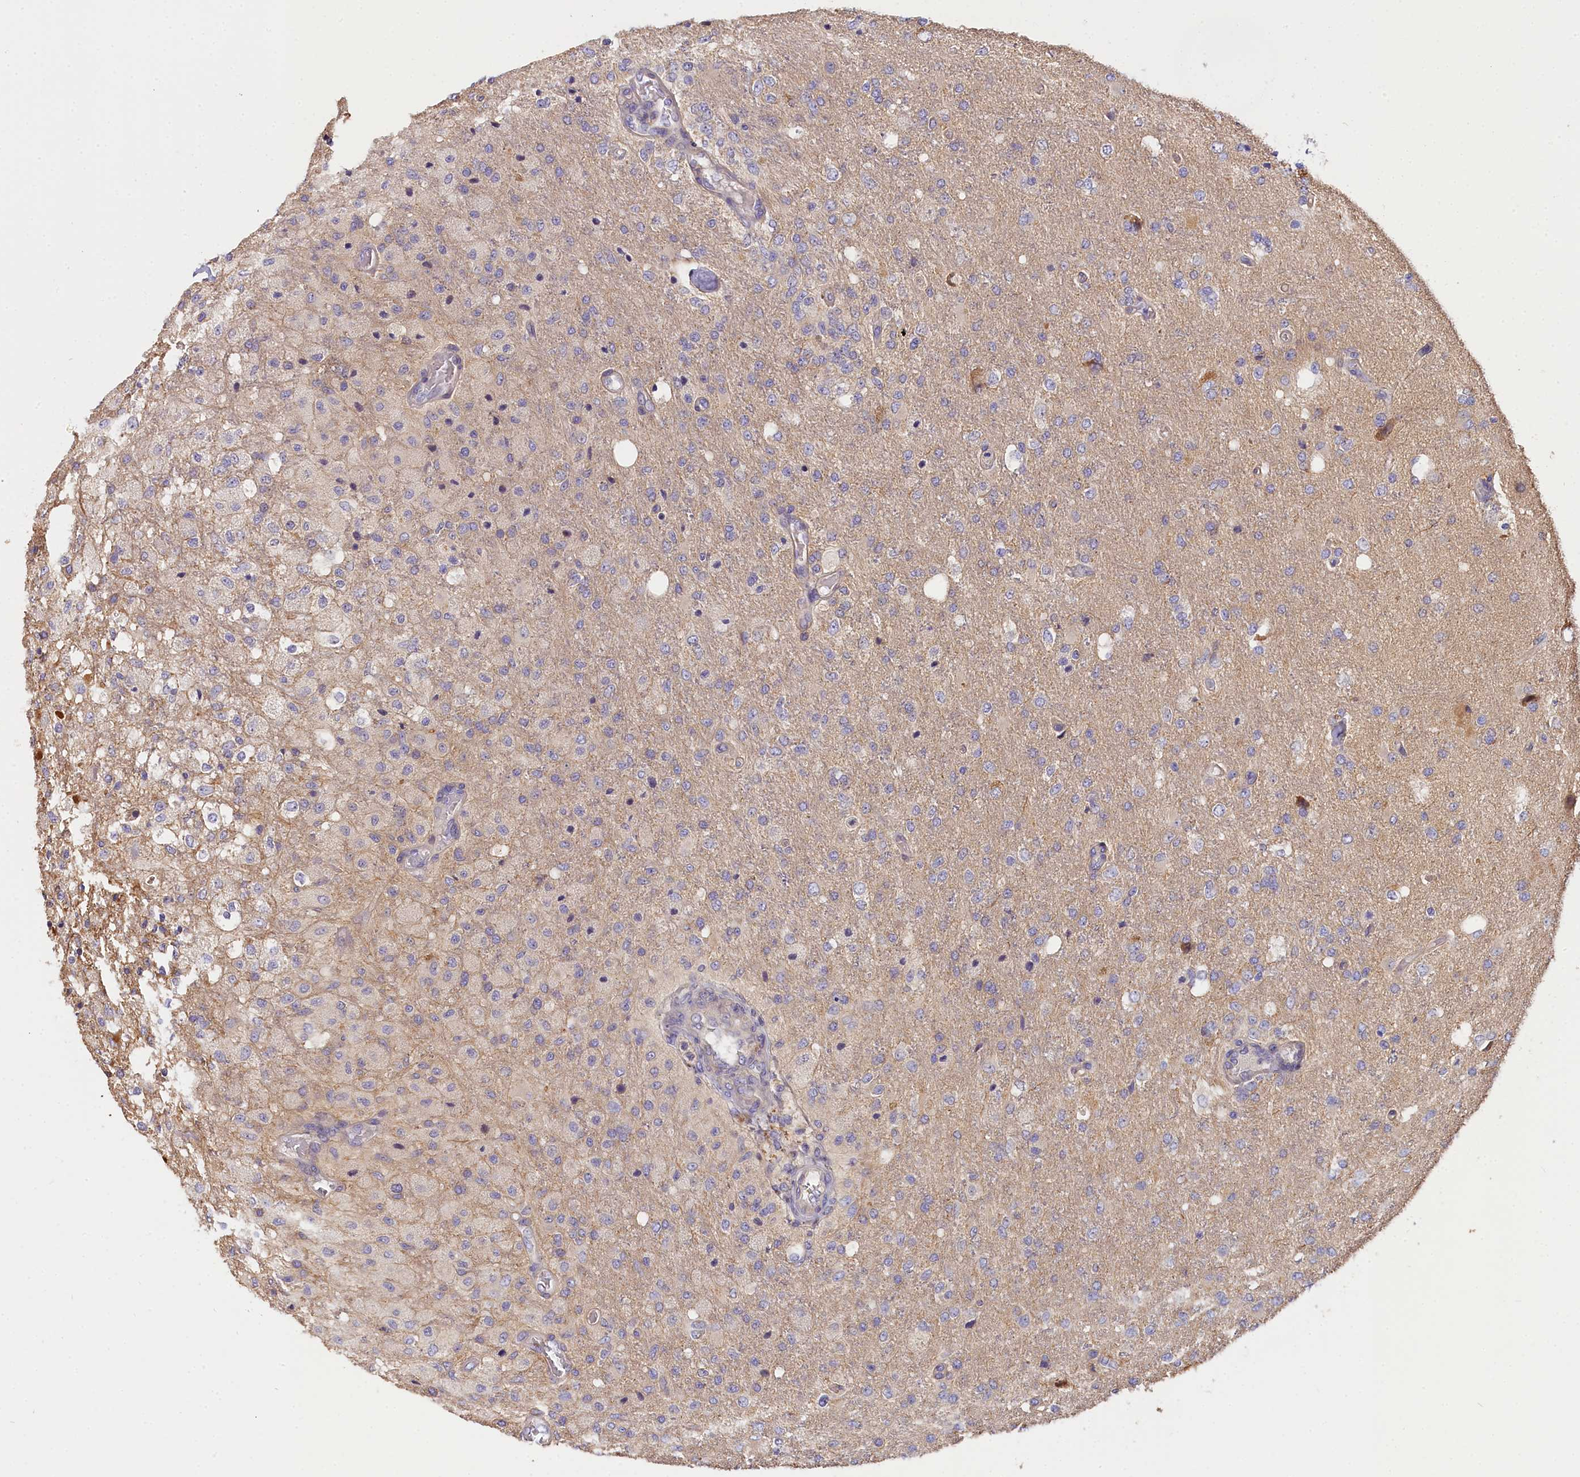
{"staining": {"intensity": "negative", "quantity": "none", "location": "none"}, "tissue": "glioma", "cell_type": "Tumor cells", "image_type": "cancer", "snomed": [{"axis": "morphology", "description": "Normal tissue, NOS"}, {"axis": "morphology", "description": "Glioma, malignant, High grade"}, {"axis": "topography", "description": "Cerebral cortex"}], "caption": "Malignant glioma (high-grade) was stained to show a protein in brown. There is no significant staining in tumor cells.", "gene": "KATNB1", "patient": {"sex": "male", "age": 77}}